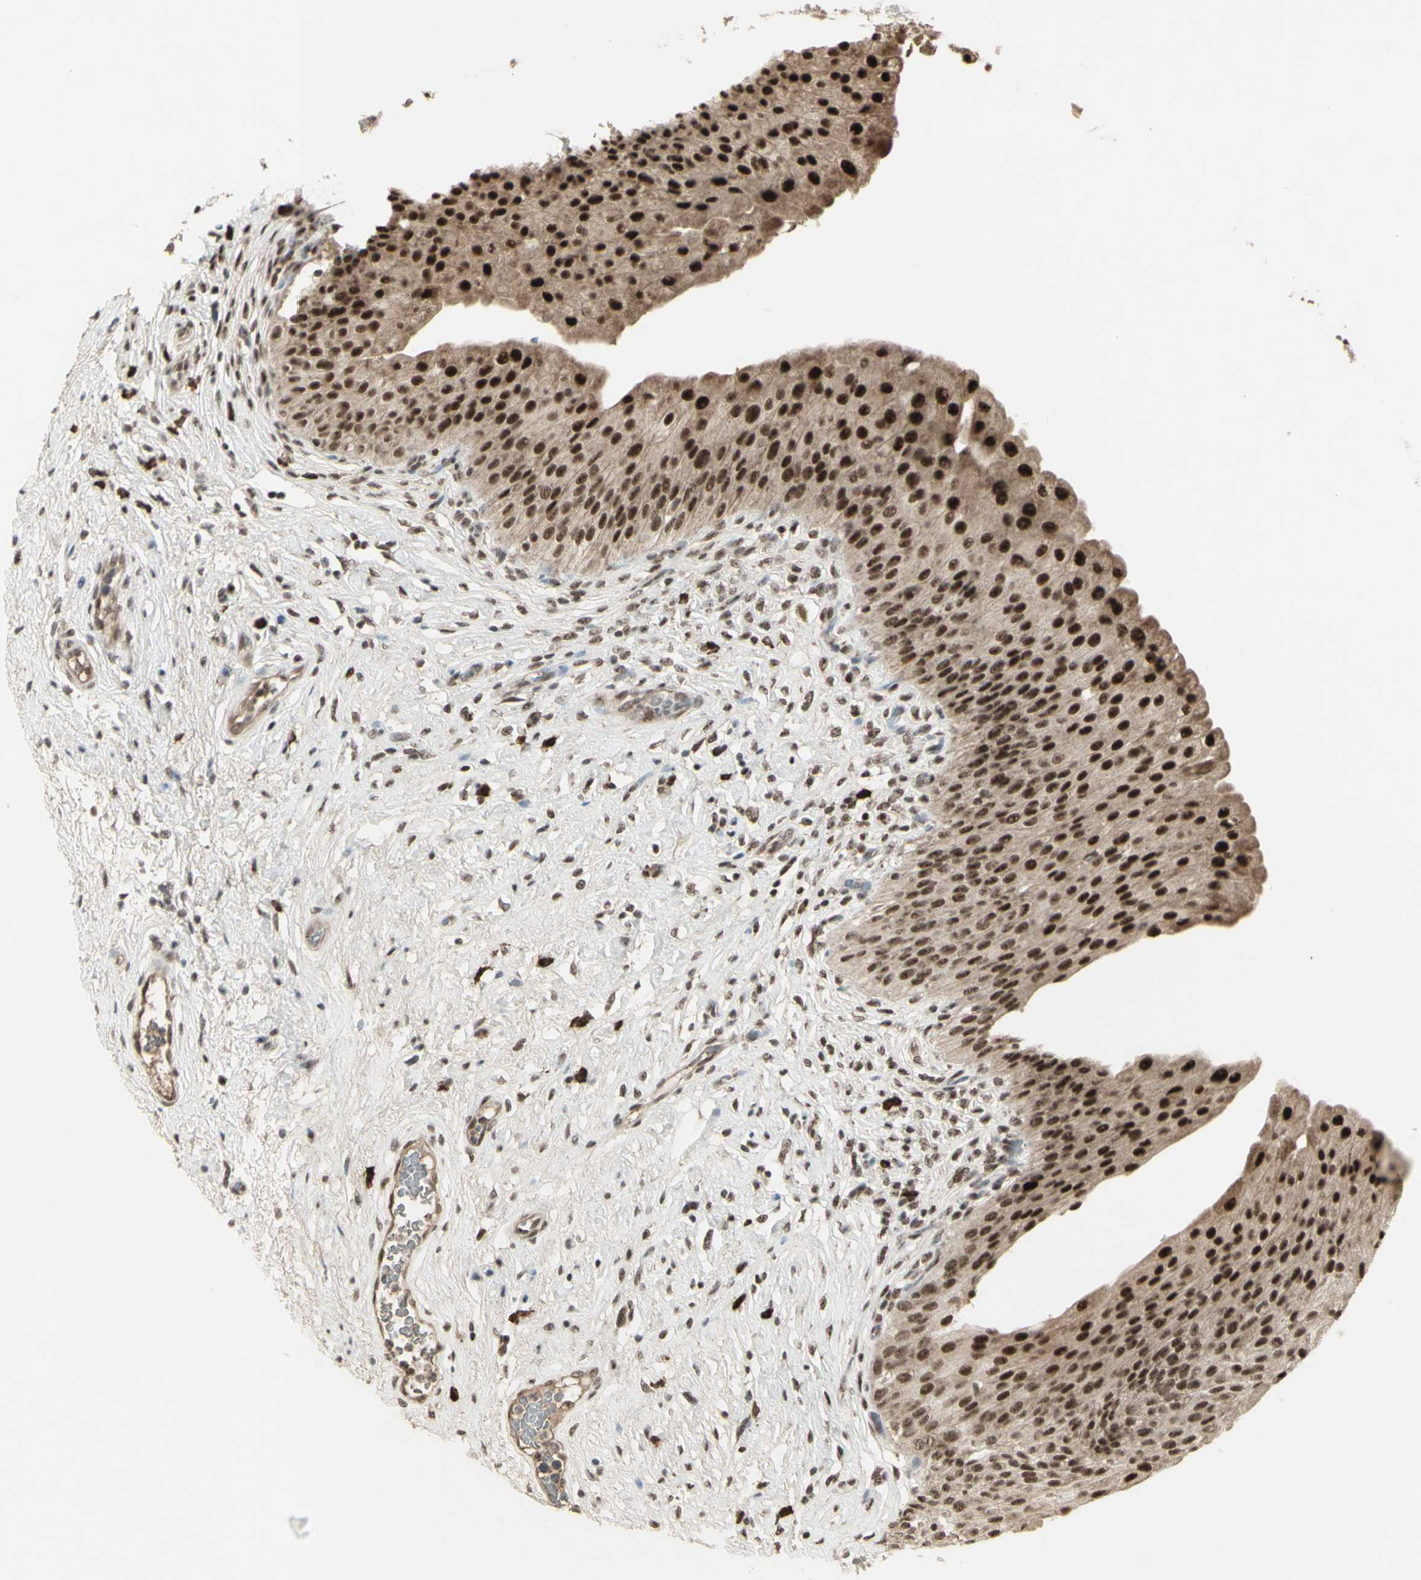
{"staining": {"intensity": "strong", "quantity": ">75%", "location": "nuclear"}, "tissue": "urinary bladder", "cell_type": "Urothelial cells", "image_type": "normal", "snomed": [{"axis": "morphology", "description": "Normal tissue, NOS"}, {"axis": "morphology", "description": "Urothelial carcinoma, High grade"}, {"axis": "topography", "description": "Urinary bladder"}], "caption": "About >75% of urothelial cells in normal human urinary bladder demonstrate strong nuclear protein positivity as visualized by brown immunohistochemical staining.", "gene": "CCNT1", "patient": {"sex": "male", "age": 46}}